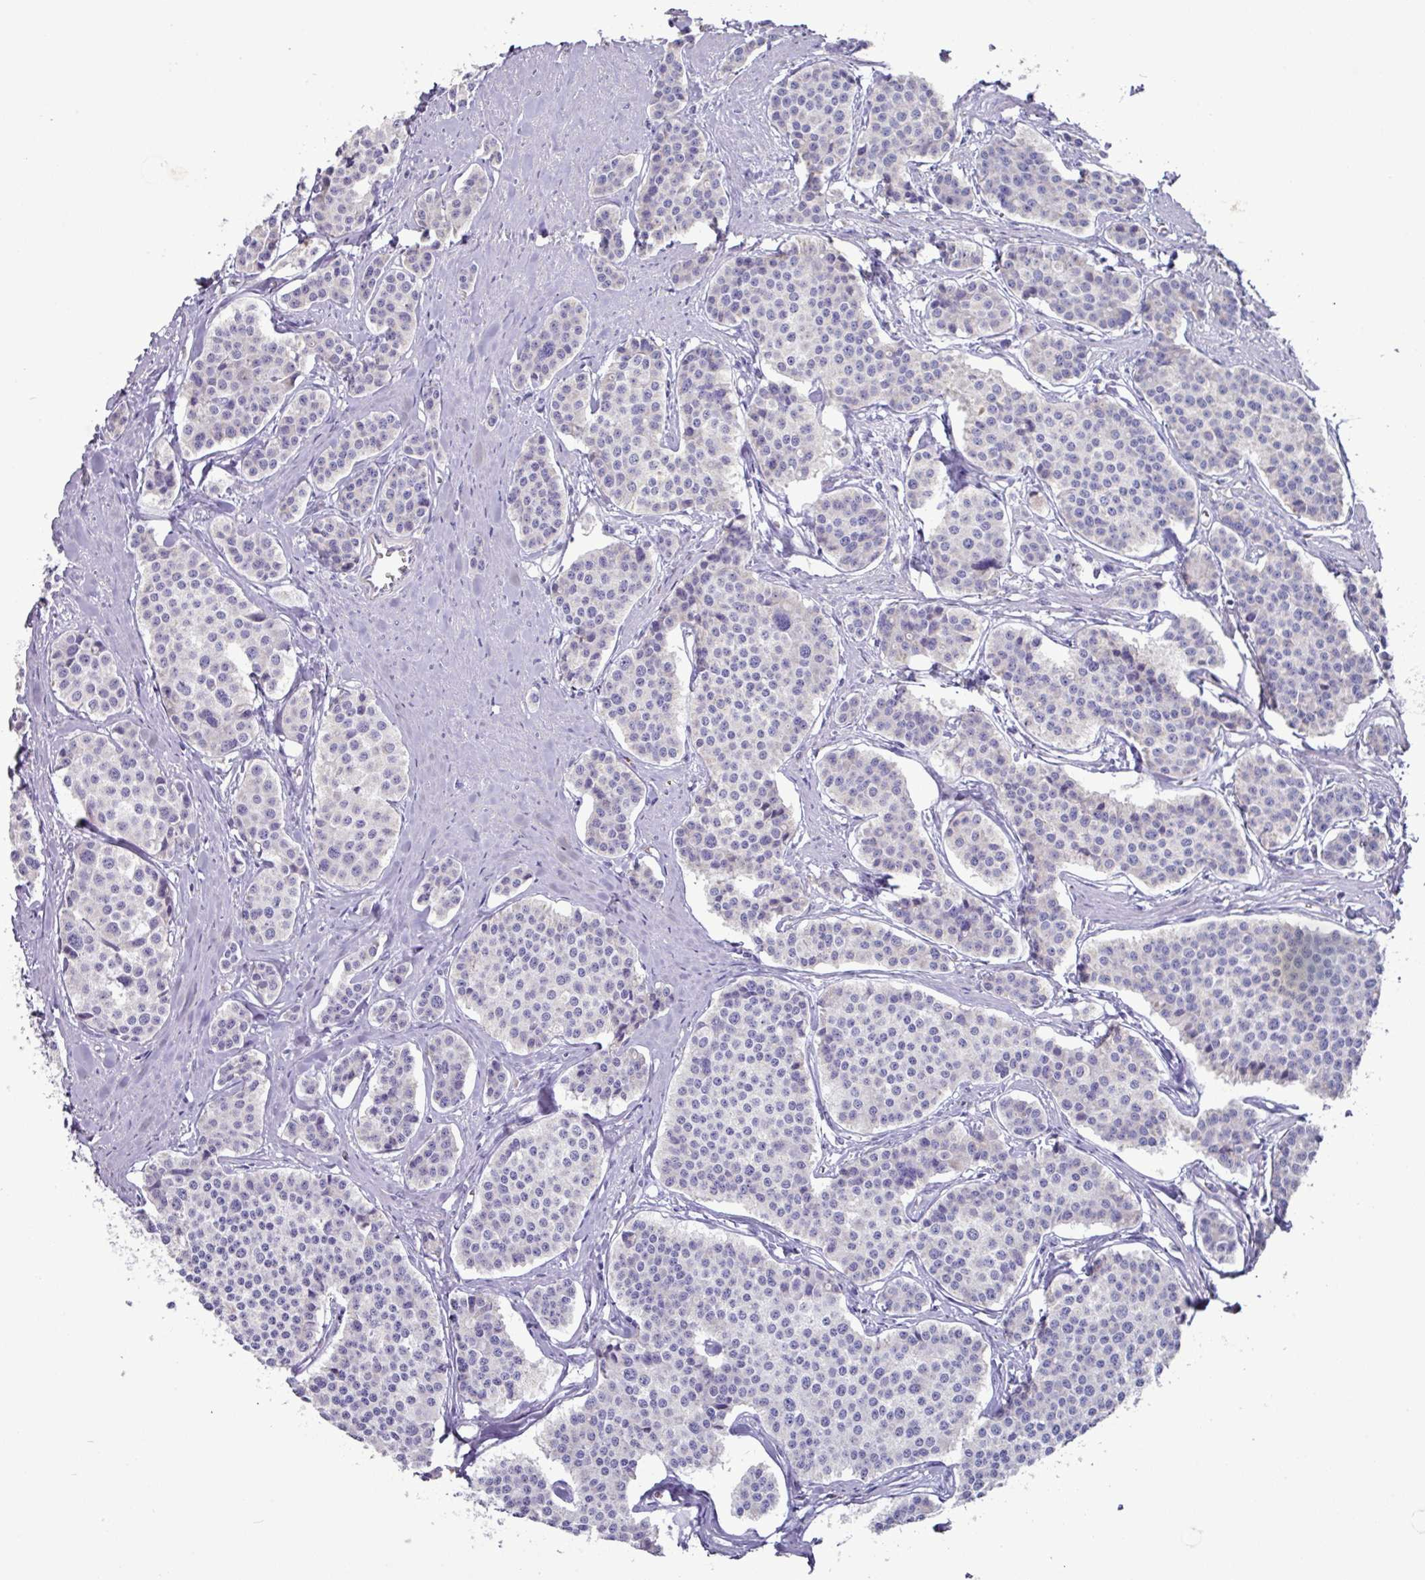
{"staining": {"intensity": "negative", "quantity": "none", "location": "none"}, "tissue": "carcinoid", "cell_type": "Tumor cells", "image_type": "cancer", "snomed": [{"axis": "morphology", "description": "Carcinoid, malignant, NOS"}, {"axis": "topography", "description": "Small intestine"}], "caption": "Immunohistochemistry (IHC) photomicrograph of human carcinoid stained for a protein (brown), which demonstrates no staining in tumor cells.", "gene": "MT-ND4", "patient": {"sex": "male", "age": 60}}